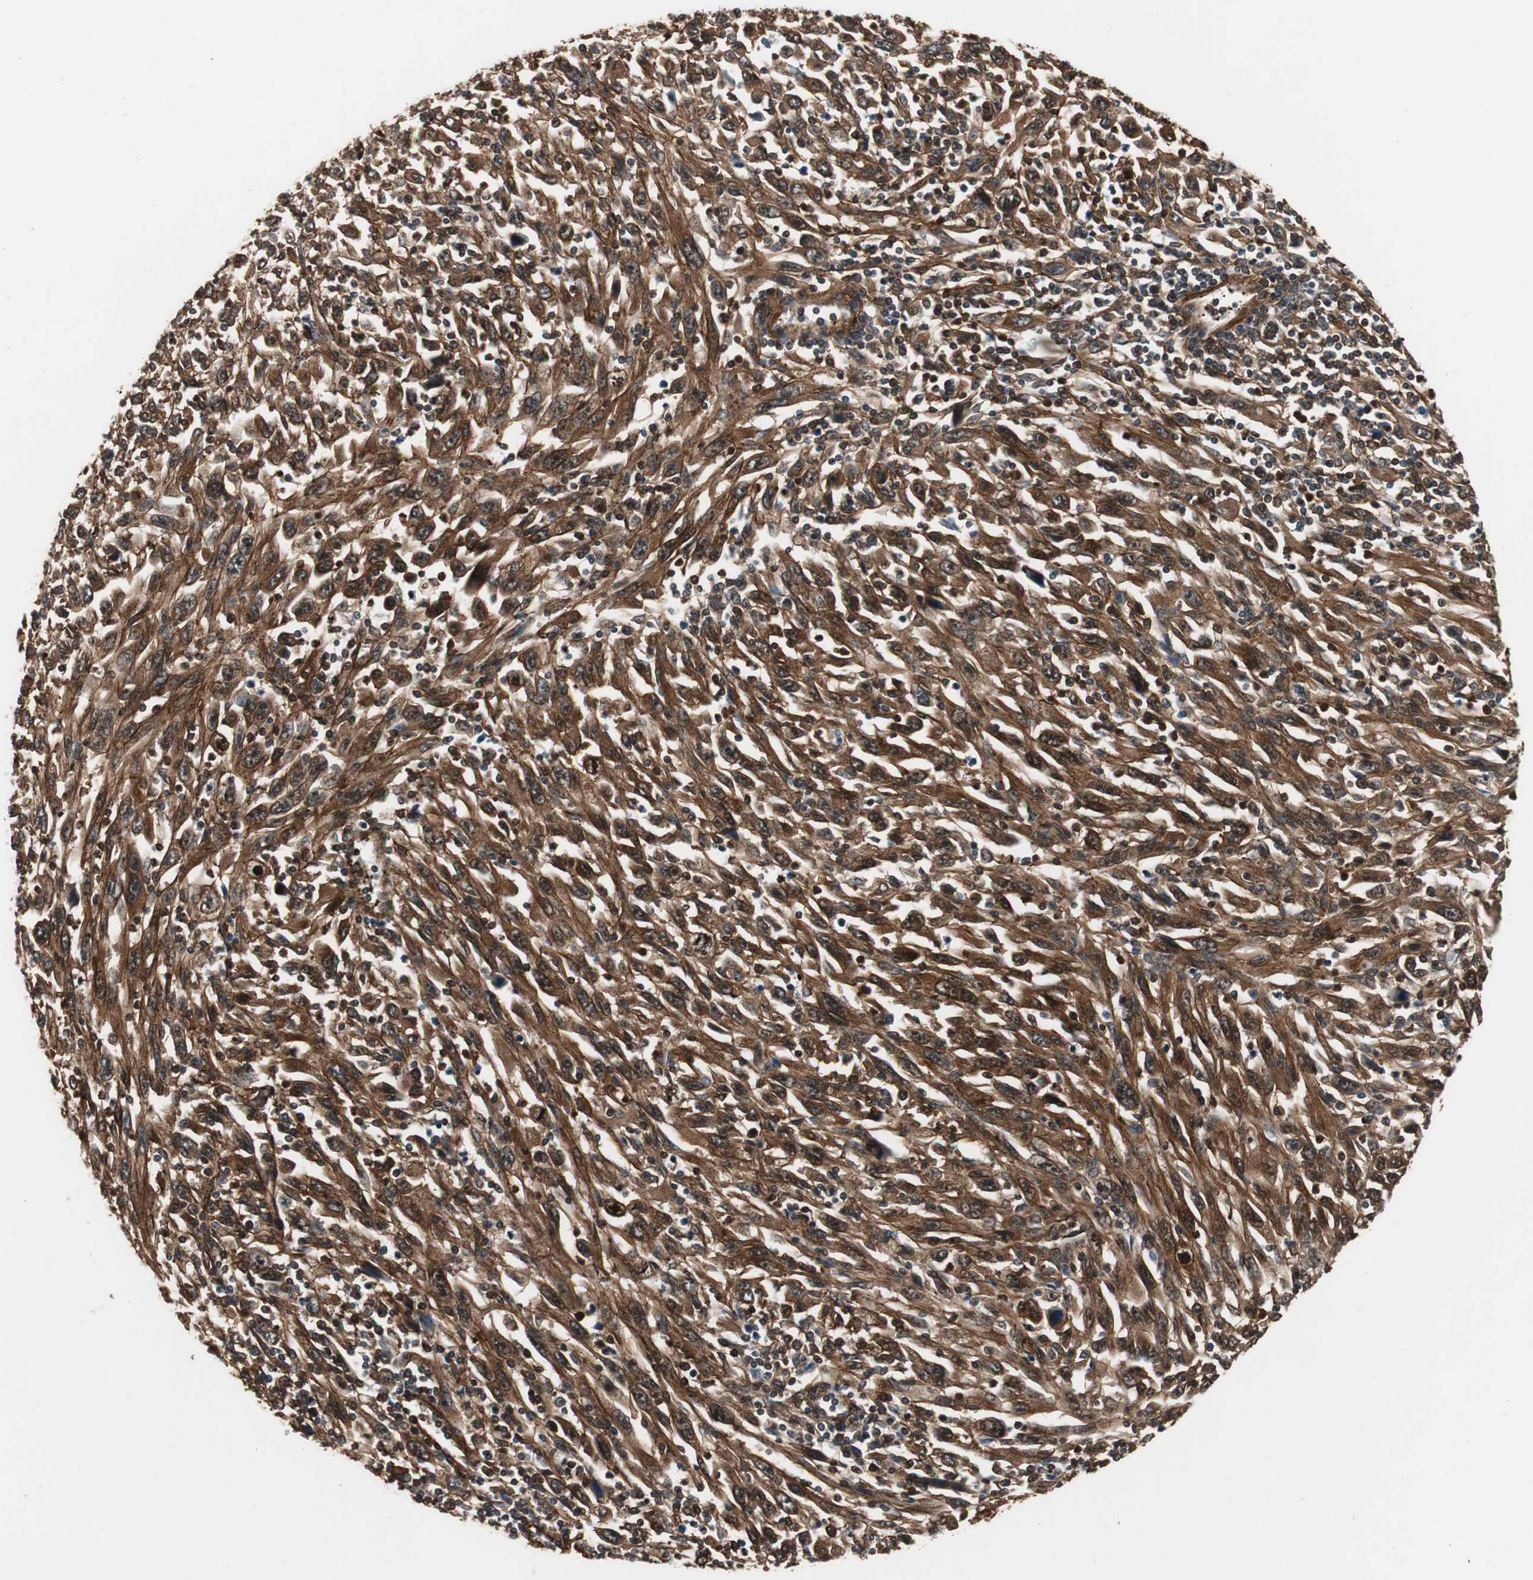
{"staining": {"intensity": "strong", "quantity": ">75%", "location": "cytoplasmic/membranous"}, "tissue": "melanoma", "cell_type": "Tumor cells", "image_type": "cancer", "snomed": [{"axis": "morphology", "description": "Malignant melanoma, Metastatic site"}, {"axis": "topography", "description": "Skin"}], "caption": "IHC image of neoplastic tissue: malignant melanoma (metastatic site) stained using immunohistochemistry reveals high levels of strong protein expression localized specifically in the cytoplasmic/membranous of tumor cells, appearing as a cytoplasmic/membranous brown color.", "gene": "PTPN11", "patient": {"sex": "female", "age": 56}}